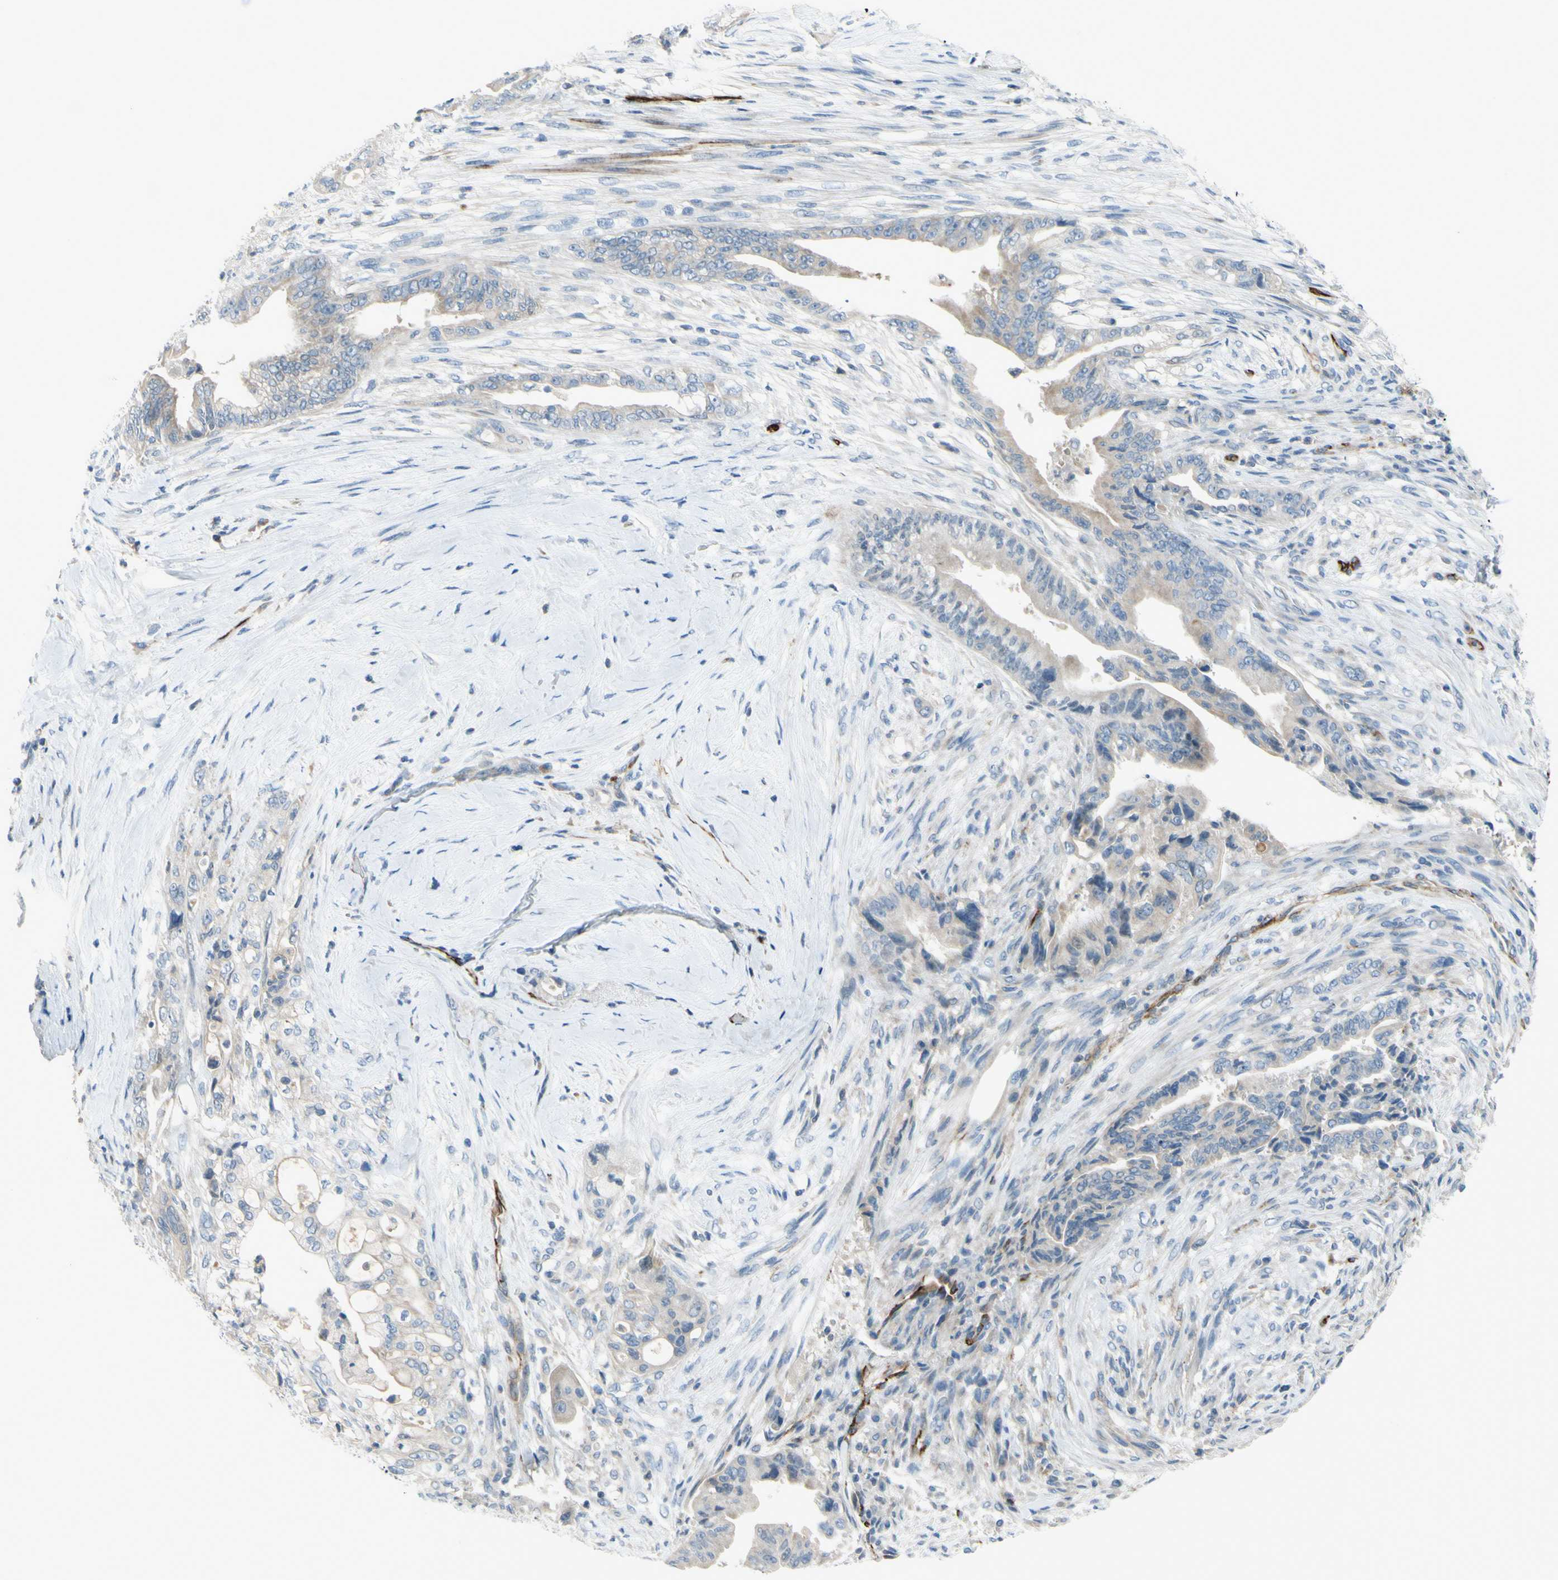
{"staining": {"intensity": "weak", "quantity": "25%-75%", "location": "cytoplasmic/membranous"}, "tissue": "pancreatic cancer", "cell_type": "Tumor cells", "image_type": "cancer", "snomed": [{"axis": "morphology", "description": "Adenocarcinoma, NOS"}, {"axis": "topography", "description": "Pancreas"}], "caption": "Pancreatic adenocarcinoma stained with a protein marker demonstrates weak staining in tumor cells.", "gene": "PRRG2", "patient": {"sex": "male", "age": 70}}